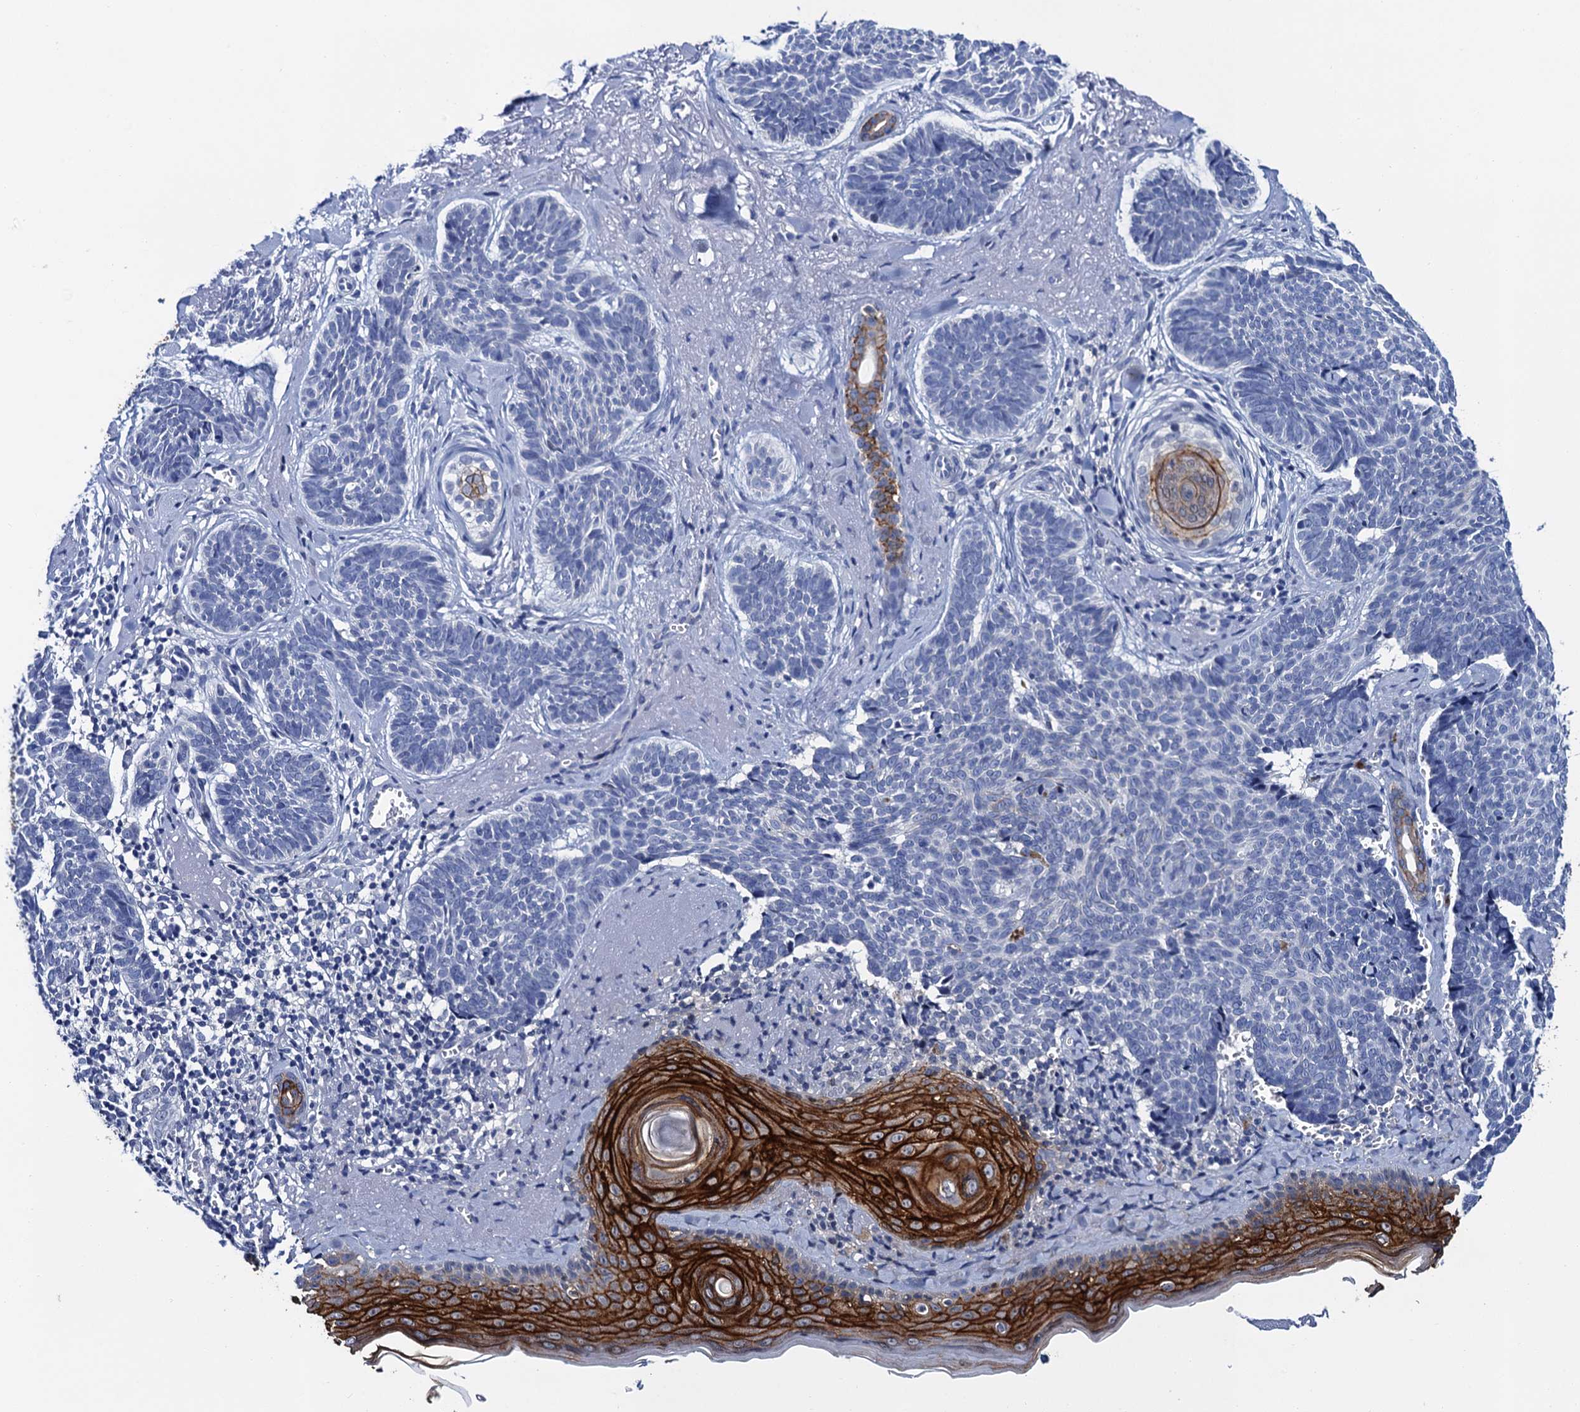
{"staining": {"intensity": "negative", "quantity": "none", "location": "none"}, "tissue": "skin cancer", "cell_type": "Tumor cells", "image_type": "cancer", "snomed": [{"axis": "morphology", "description": "Basal cell carcinoma"}, {"axis": "topography", "description": "Skin"}], "caption": "IHC photomicrograph of neoplastic tissue: basal cell carcinoma (skin) stained with DAB demonstrates no significant protein staining in tumor cells.", "gene": "LYPD3", "patient": {"sex": "female", "age": 74}}